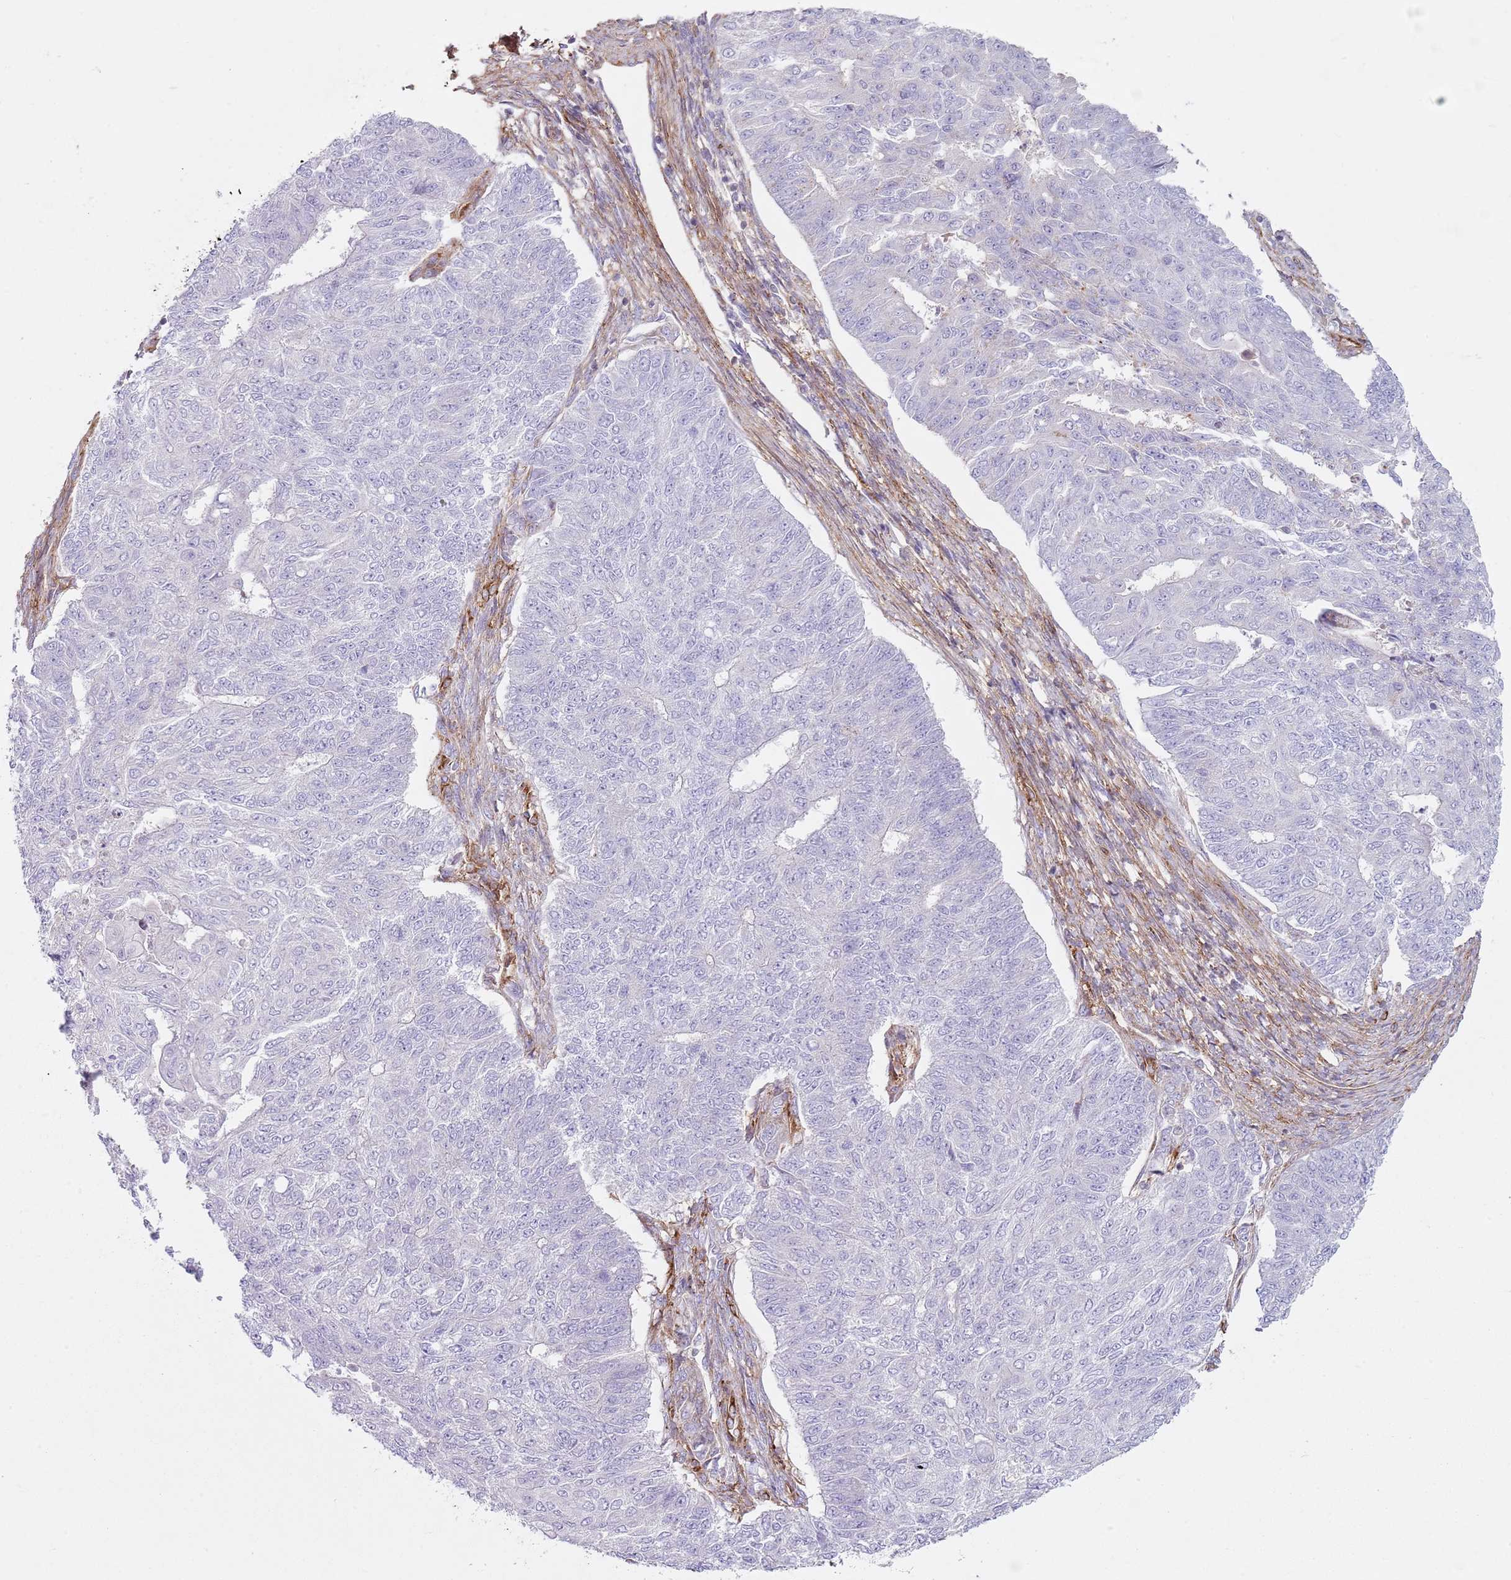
{"staining": {"intensity": "negative", "quantity": "none", "location": "none"}, "tissue": "endometrial cancer", "cell_type": "Tumor cells", "image_type": "cancer", "snomed": [{"axis": "morphology", "description": "Adenocarcinoma, NOS"}, {"axis": "topography", "description": "Endometrium"}], "caption": "This is an immunohistochemistry (IHC) image of human endometrial adenocarcinoma. There is no staining in tumor cells.", "gene": "GNAI3", "patient": {"sex": "female", "age": 32}}